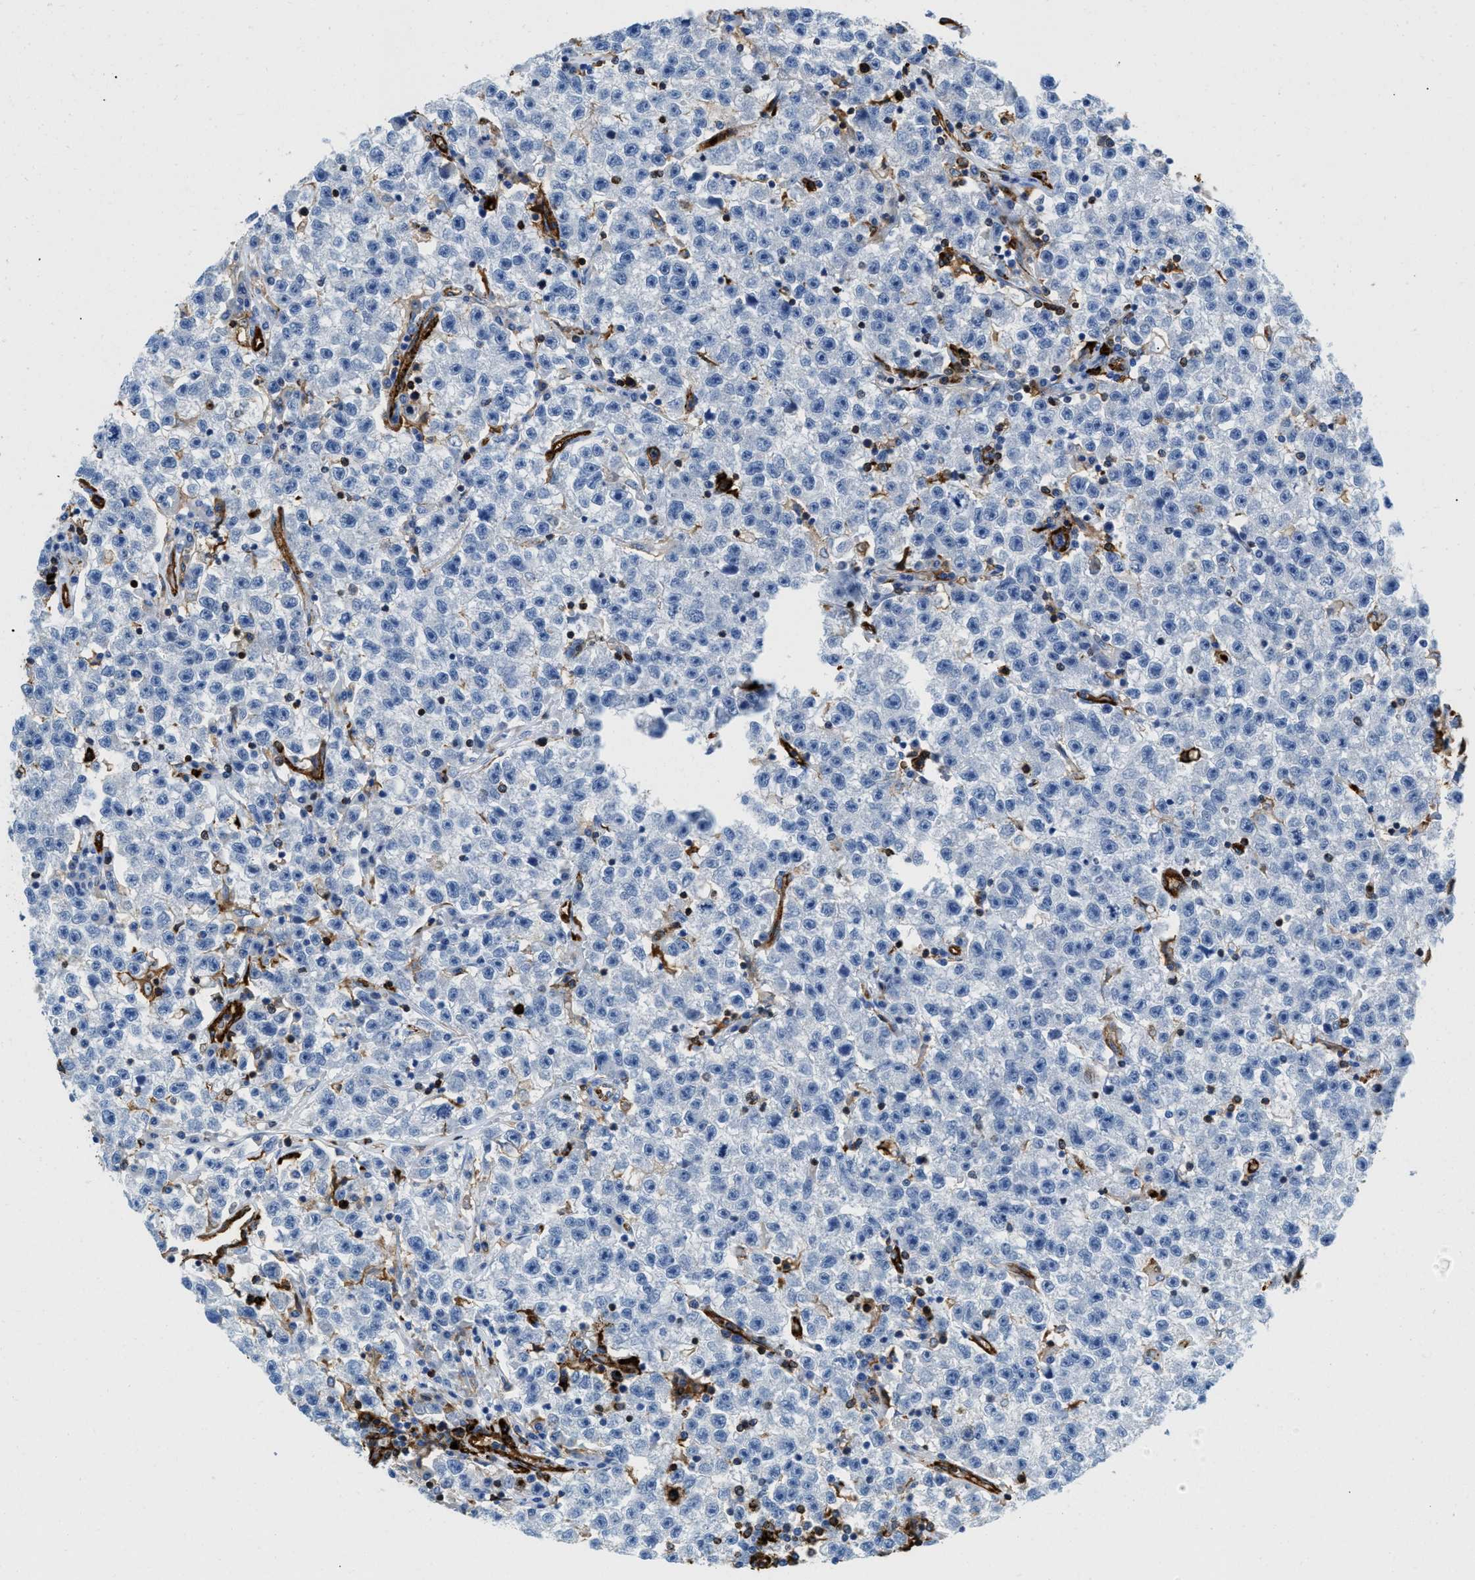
{"staining": {"intensity": "negative", "quantity": "none", "location": "none"}, "tissue": "testis cancer", "cell_type": "Tumor cells", "image_type": "cancer", "snomed": [{"axis": "morphology", "description": "Seminoma, NOS"}, {"axis": "topography", "description": "Testis"}], "caption": "Immunohistochemistry image of neoplastic tissue: testis cancer stained with DAB (3,3'-diaminobenzidine) displays no significant protein expression in tumor cells.", "gene": "CD226", "patient": {"sex": "male", "age": 22}}